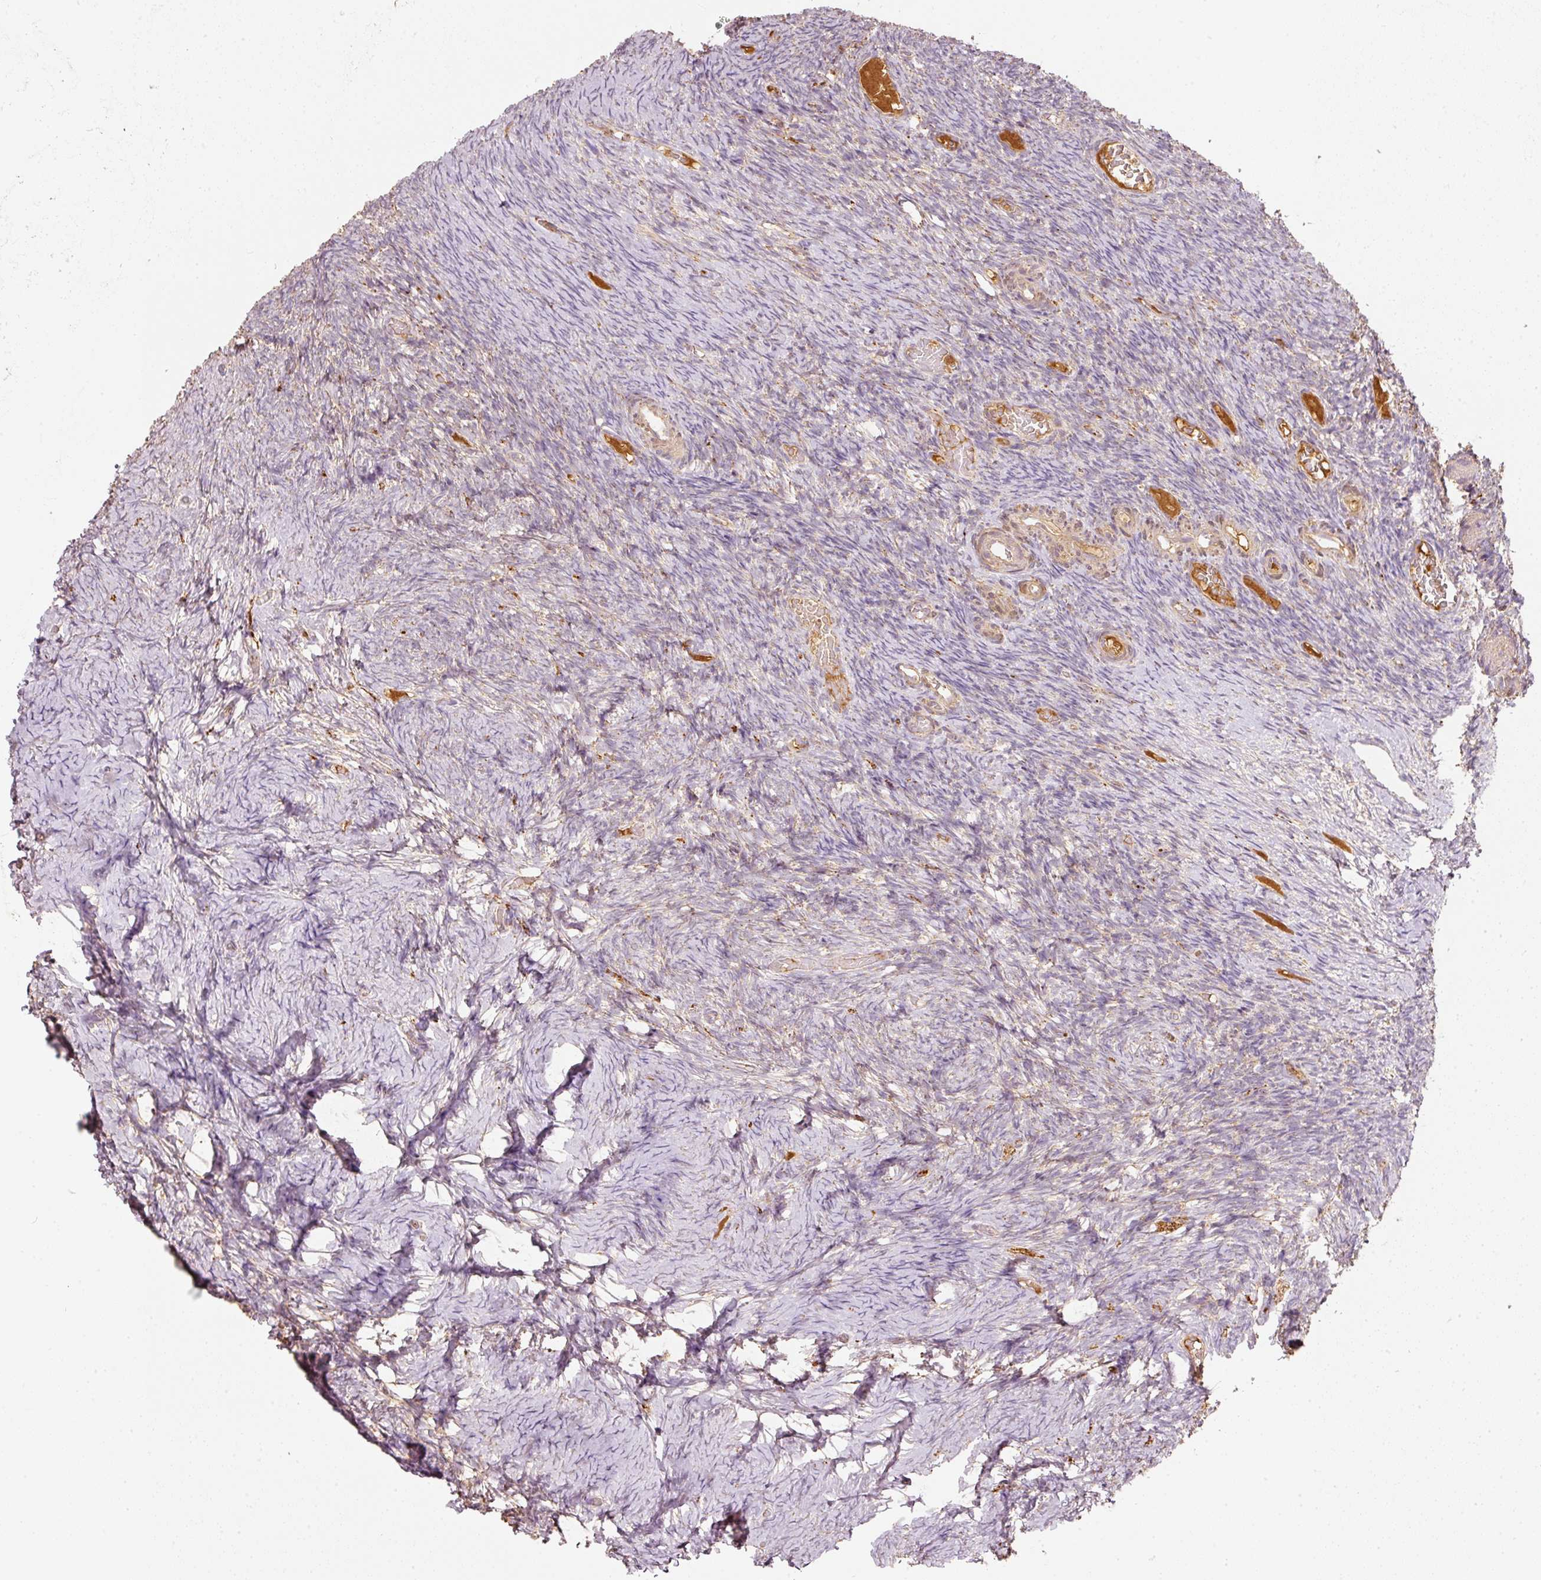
{"staining": {"intensity": "negative", "quantity": "none", "location": "none"}, "tissue": "ovary", "cell_type": "Follicle cells", "image_type": "normal", "snomed": [{"axis": "morphology", "description": "Normal tissue, NOS"}, {"axis": "topography", "description": "Ovary"}], "caption": "High power microscopy histopathology image of an immunohistochemistry micrograph of normal ovary, revealing no significant positivity in follicle cells. The staining is performed using DAB brown chromogen with nuclei counter-stained in using hematoxylin.", "gene": "PSENEN", "patient": {"sex": "female", "age": 39}}